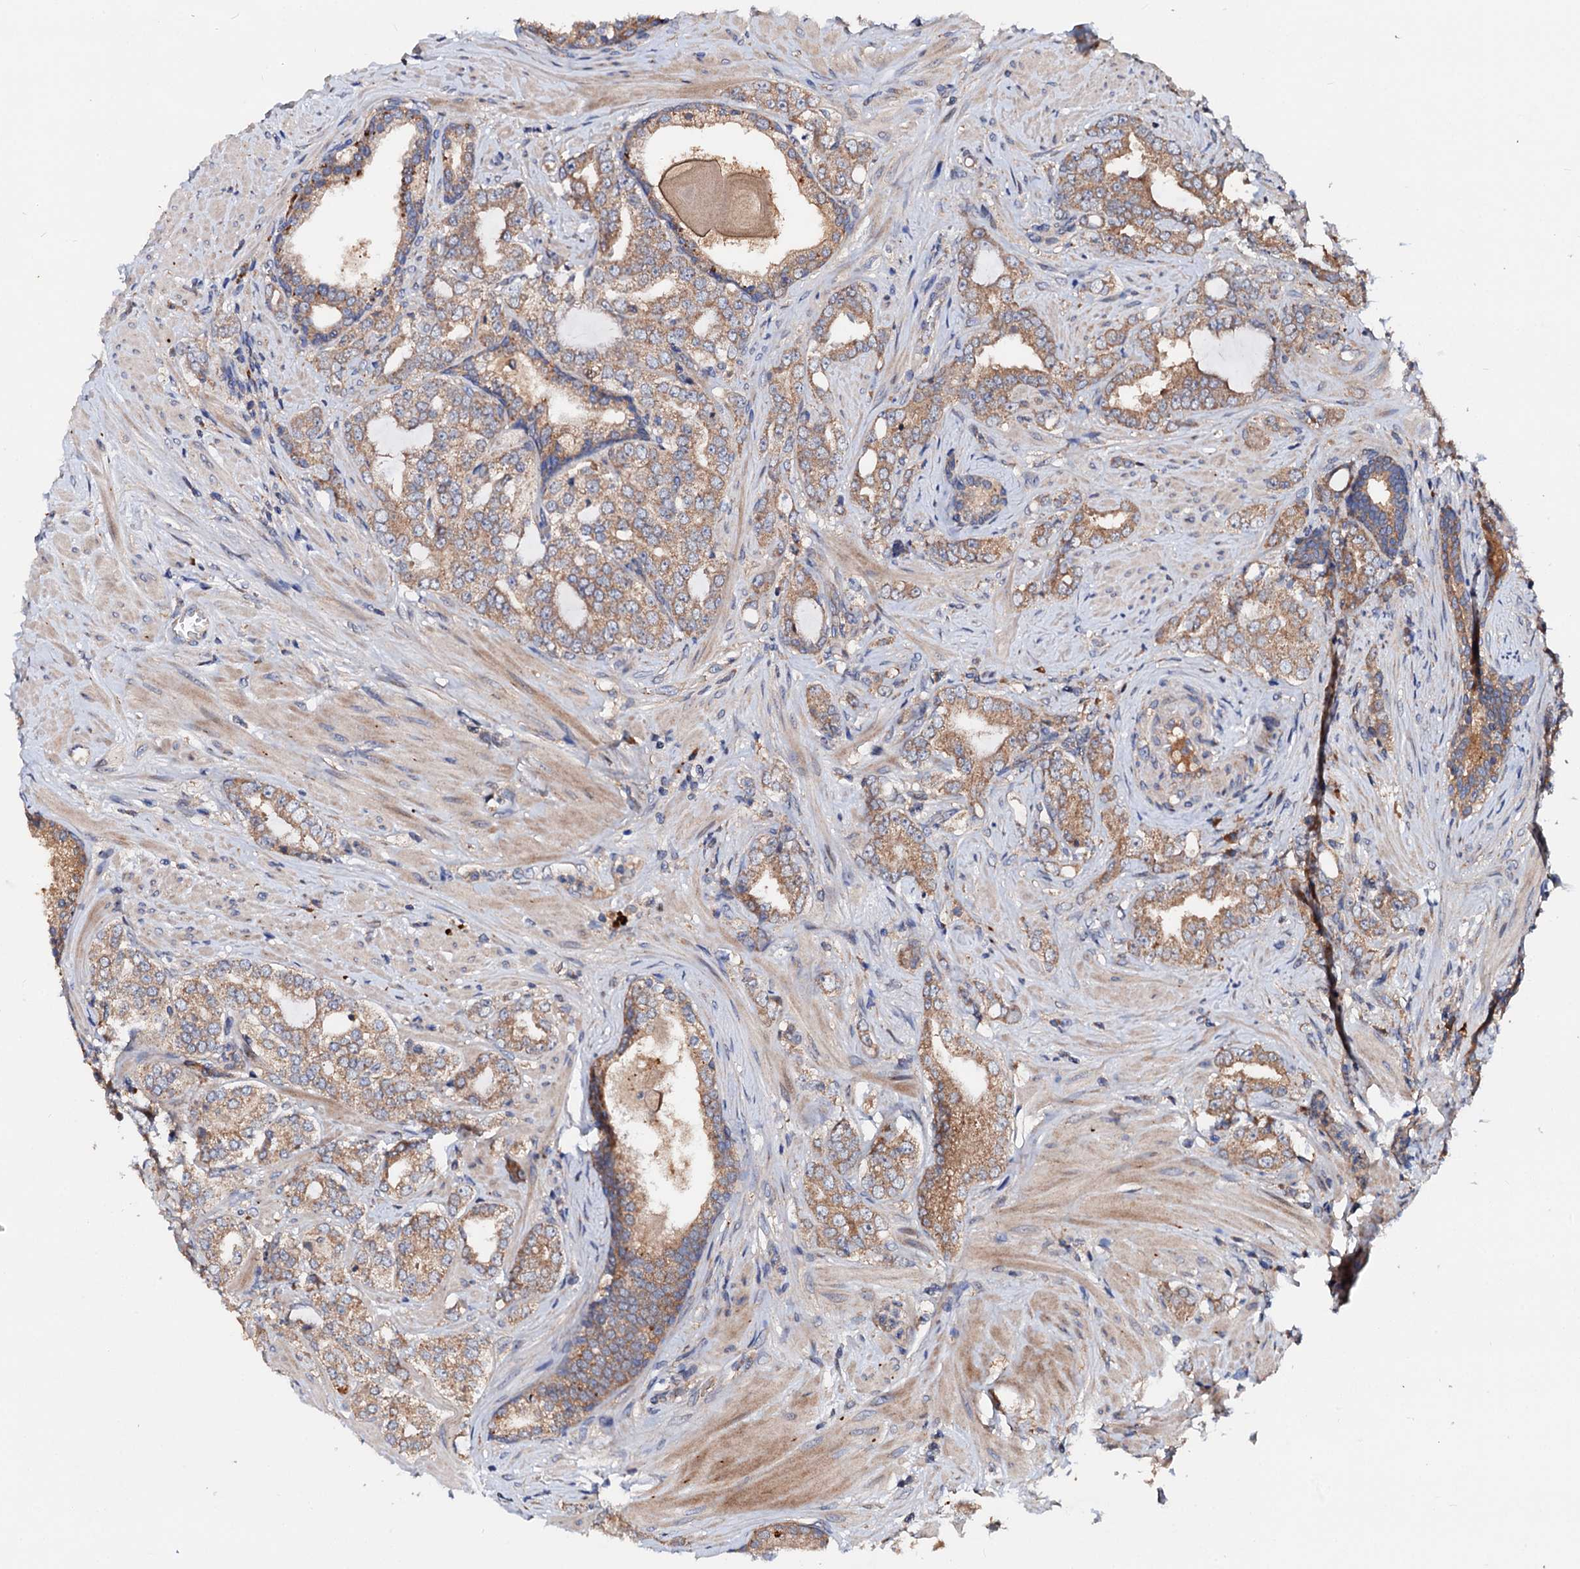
{"staining": {"intensity": "moderate", "quantity": ">75%", "location": "cytoplasmic/membranous"}, "tissue": "prostate cancer", "cell_type": "Tumor cells", "image_type": "cancer", "snomed": [{"axis": "morphology", "description": "Adenocarcinoma, High grade"}, {"axis": "topography", "description": "Prostate"}], "caption": "Protein analysis of prostate cancer (high-grade adenocarcinoma) tissue demonstrates moderate cytoplasmic/membranous staining in approximately >75% of tumor cells. The staining was performed using DAB to visualize the protein expression in brown, while the nuclei were stained in blue with hematoxylin (Magnification: 20x).", "gene": "EXTL1", "patient": {"sex": "male", "age": 64}}